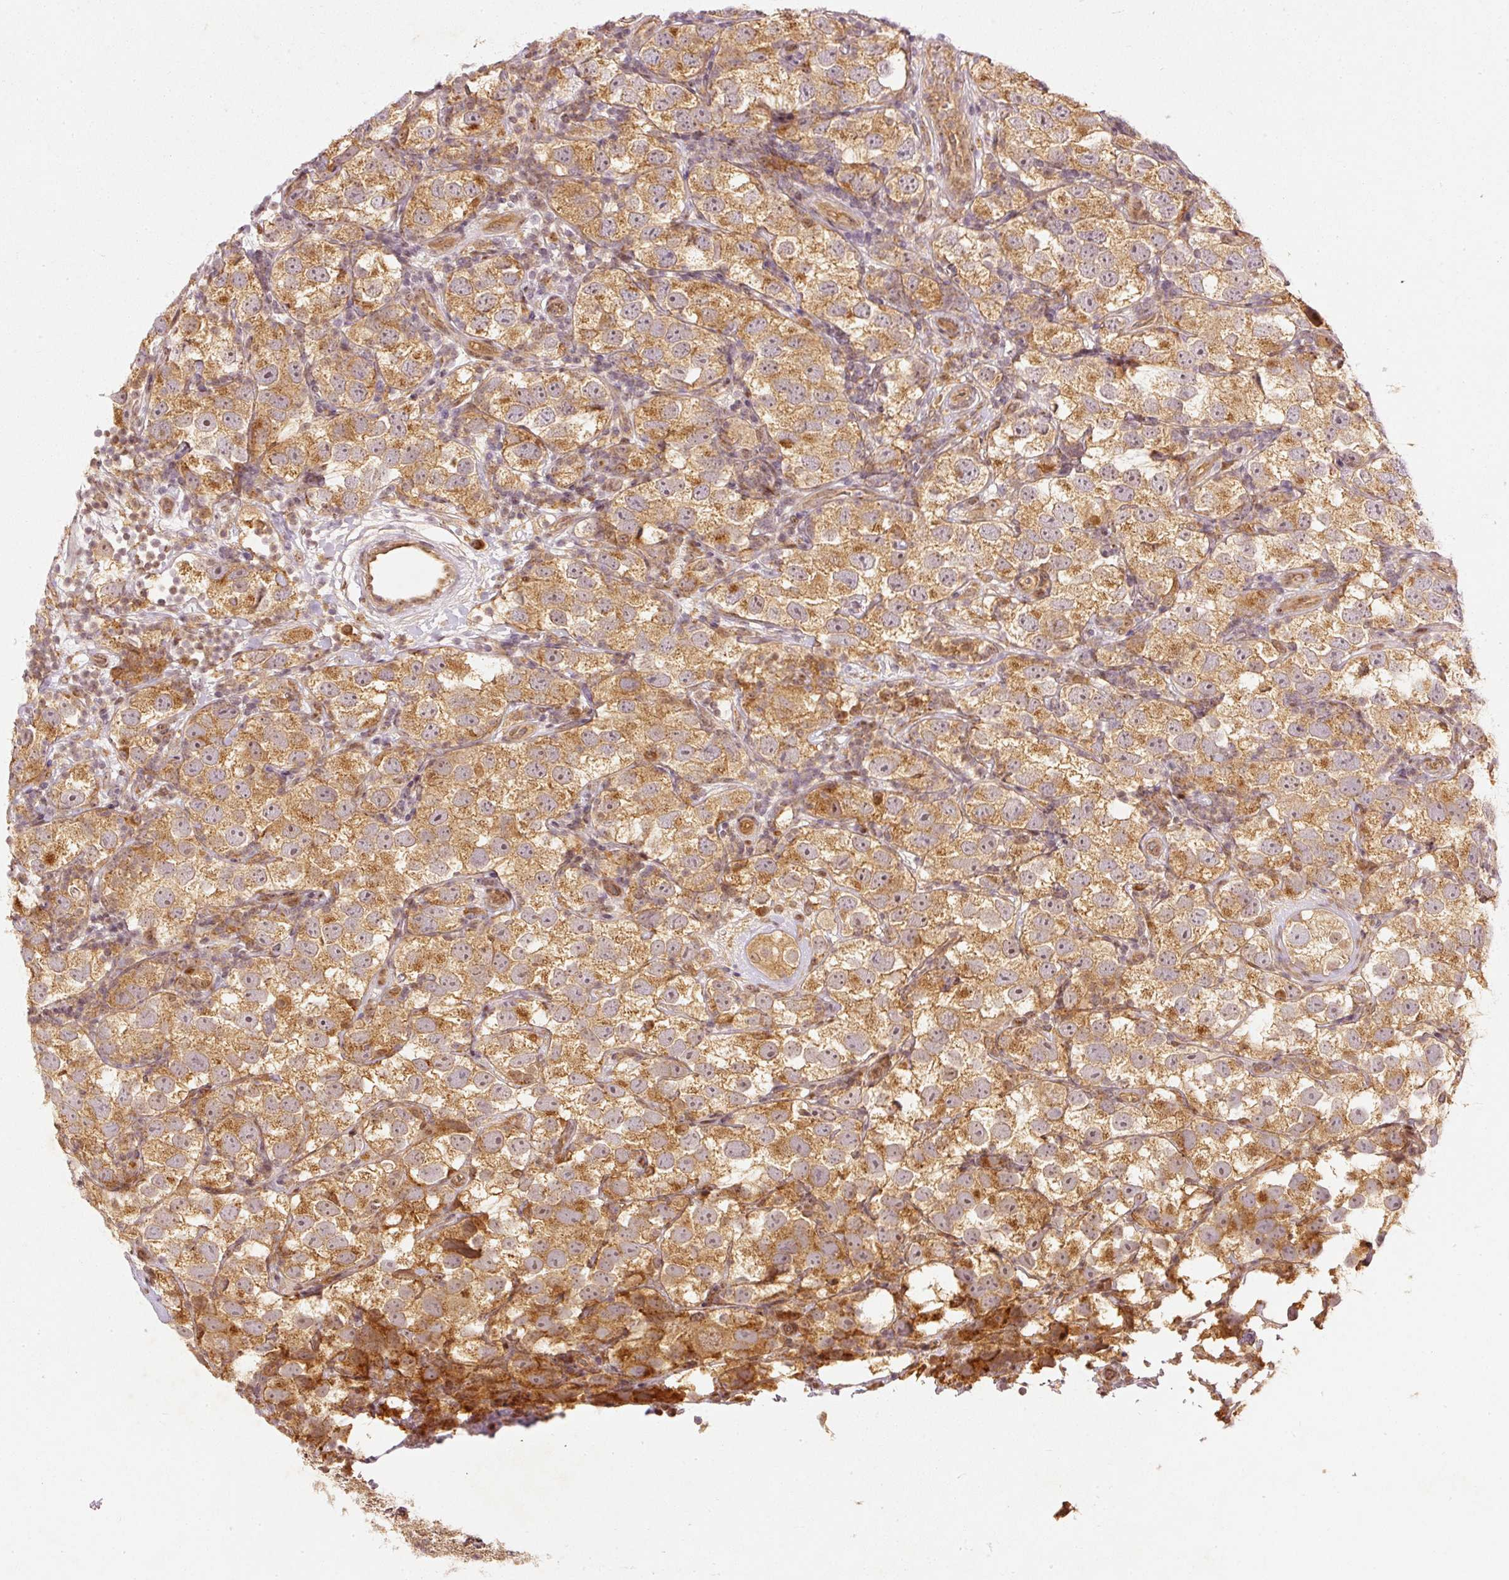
{"staining": {"intensity": "moderate", "quantity": ">75%", "location": "cytoplasmic/membranous"}, "tissue": "testis cancer", "cell_type": "Tumor cells", "image_type": "cancer", "snomed": [{"axis": "morphology", "description": "Seminoma, NOS"}, {"axis": "topography", "description": "Testis"}], "caption": "The photomicrograph demonstrates immunohistochemical staining of seminoma (testis). There is moderate cytoplasmic/membranous positivity is identified in about >75% of tumor cells. The staining was performed using DAB, with brown indicating positive protein expression. Nuclei are stained blue with hematoxylin.", "gene": "ZNF580", "patient": {"sex": "male", "age": 26}}